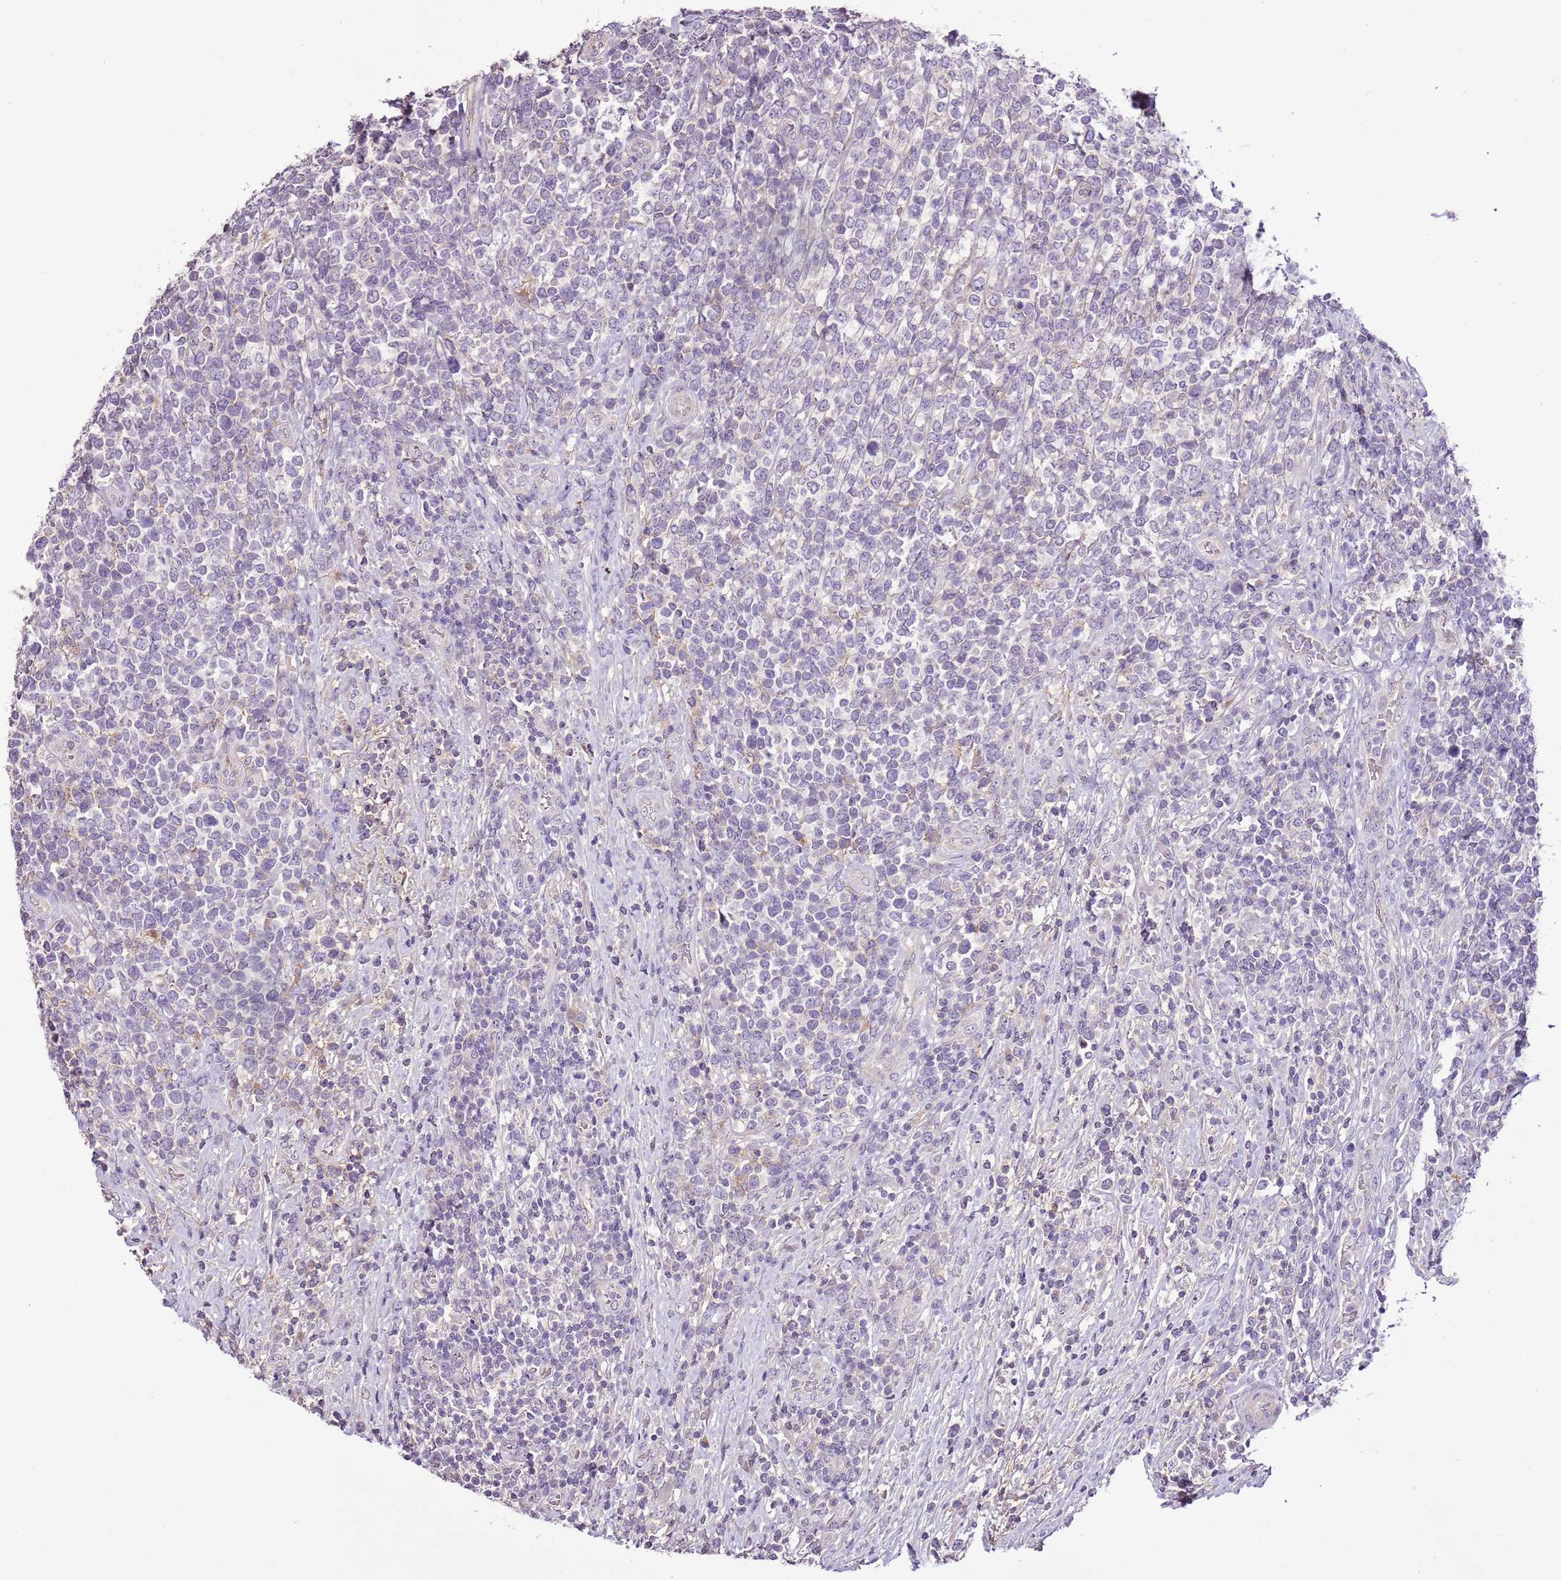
{"staining": {"intensity": "negative", "quantity": "none", "location": "none"}, "tissue": "lymphoma", "cell_type": "Tumor cells", "image_type": "cancer", "snomed": [{"axis": "morphology", "description": "Malignant lymphoma, non-Hodgkin's type, High grade"}, {"axis": "topography", "description": "Soft tissue"}], "caption": "The image exhibits no staining of tumor cells in malignant lymphoma, non-Hodgkin's type (high-grade). (IHC, brightfield microscopy, high magnification).", "gene": "CMKLR1", "patient": {"sex": "female", "age": 56}}